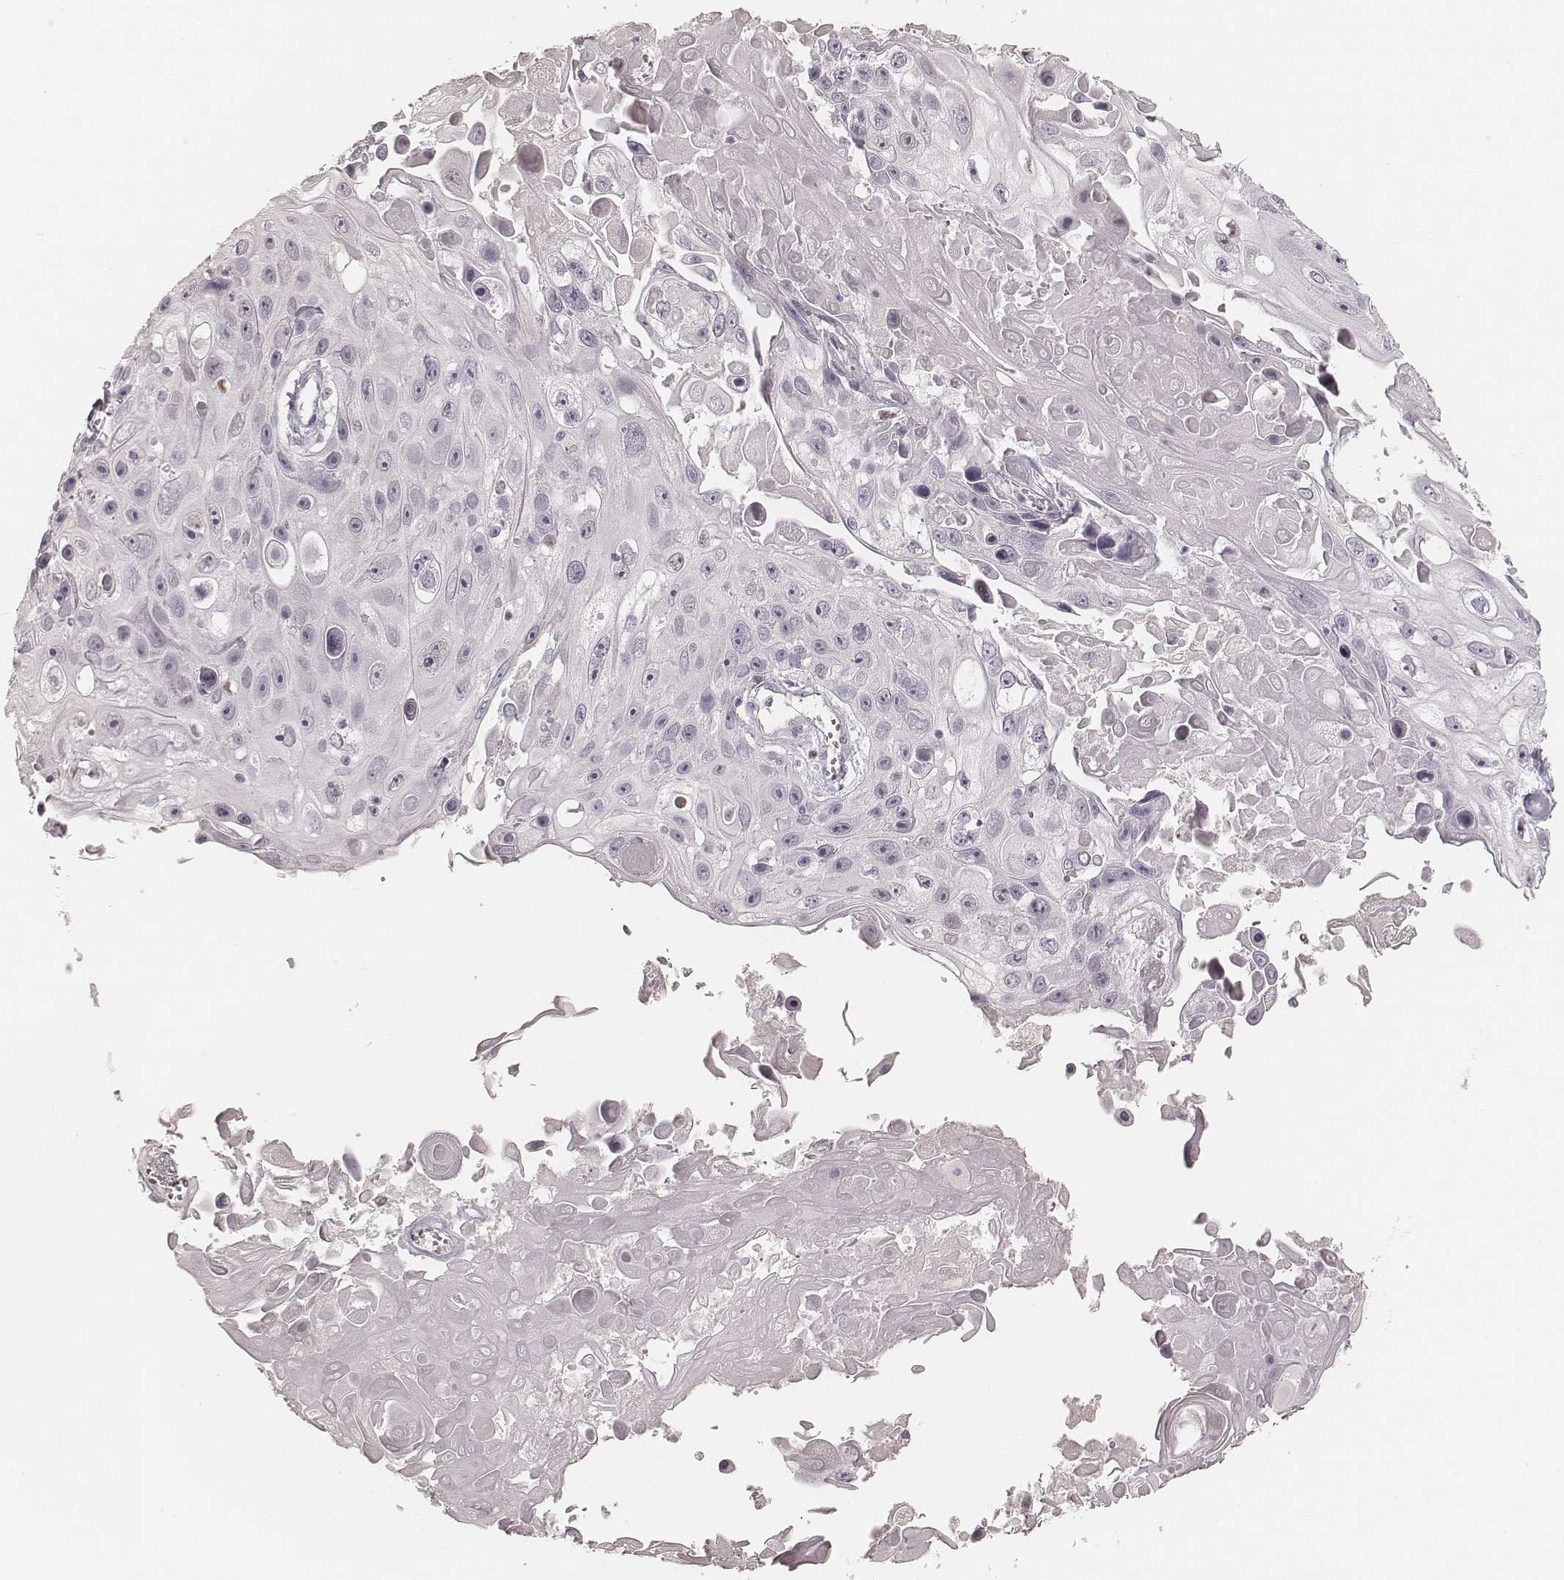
{"staining": {"intensity": "negative", "quantity": "none", "location": "none"}, "tissue": "skin cancer", "cell_type": "Tumor cells", "image_type": "cancer", "snomed": [{"axis": "morphology", "description": "Squamous cell carcinoma, NOS"}, {"axis": "topography", "description": "Skin"}], "caption": "Tumor cells are negative for brown protein staining in skin cancer.", "gene": "TEX37", "patient": {"sex": "male", "age": 82}}